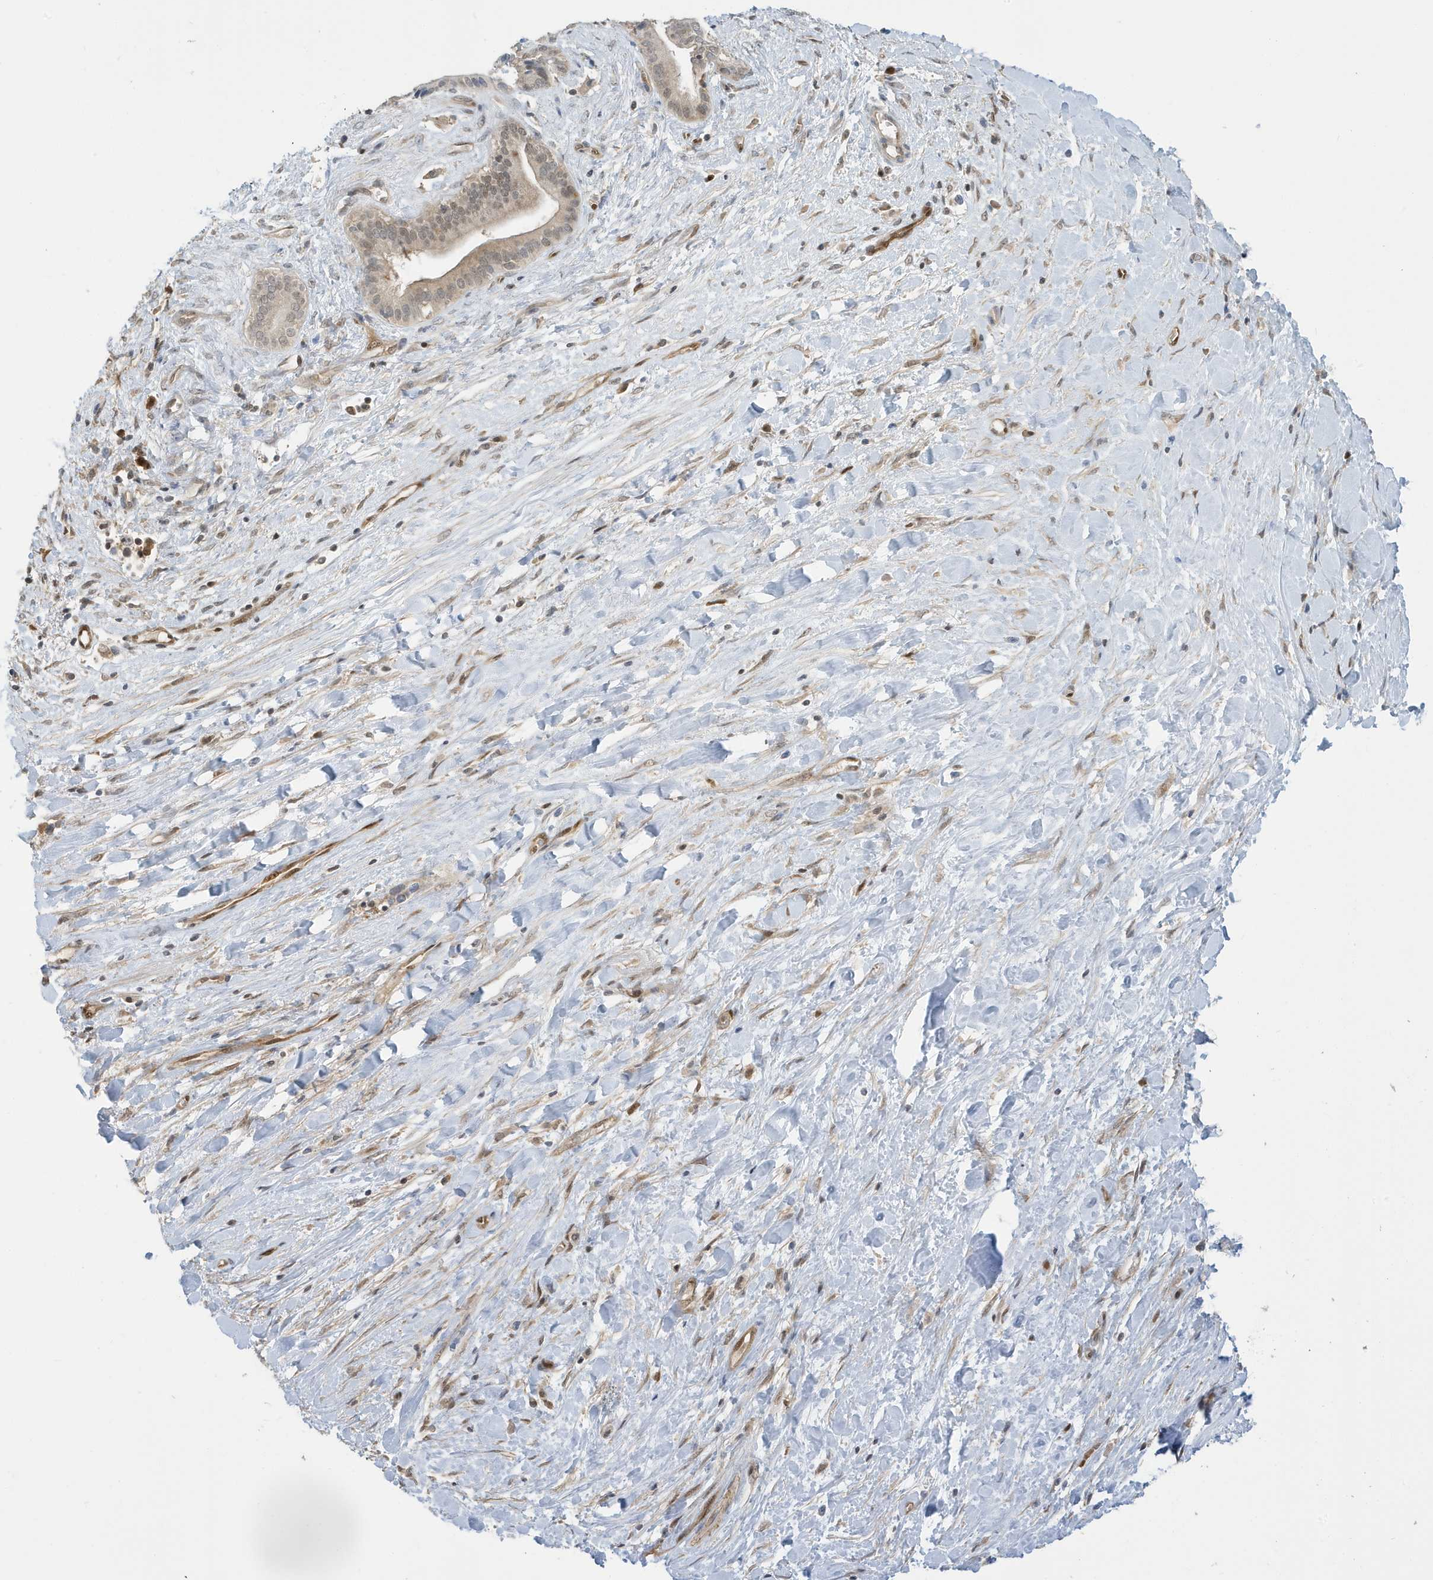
{"staining": {"intensity": "weak", "quantity": "<25%", "location": "nuclear"}, "tissue": "liver cancer", "cell_type": "Tumor cells", "image_type": "cancer", "snomed": [{"axis": "morphology", "description": "Cholangiocarcinoma"}, {"axis": "topography", "description": "Liver"}], "caption": "Immunohistochemistry of human liver cancer demonstrates no positivity in tumor cells.", "gene": "NCOA7", "patient": {"sex": "female", "age": 52}}